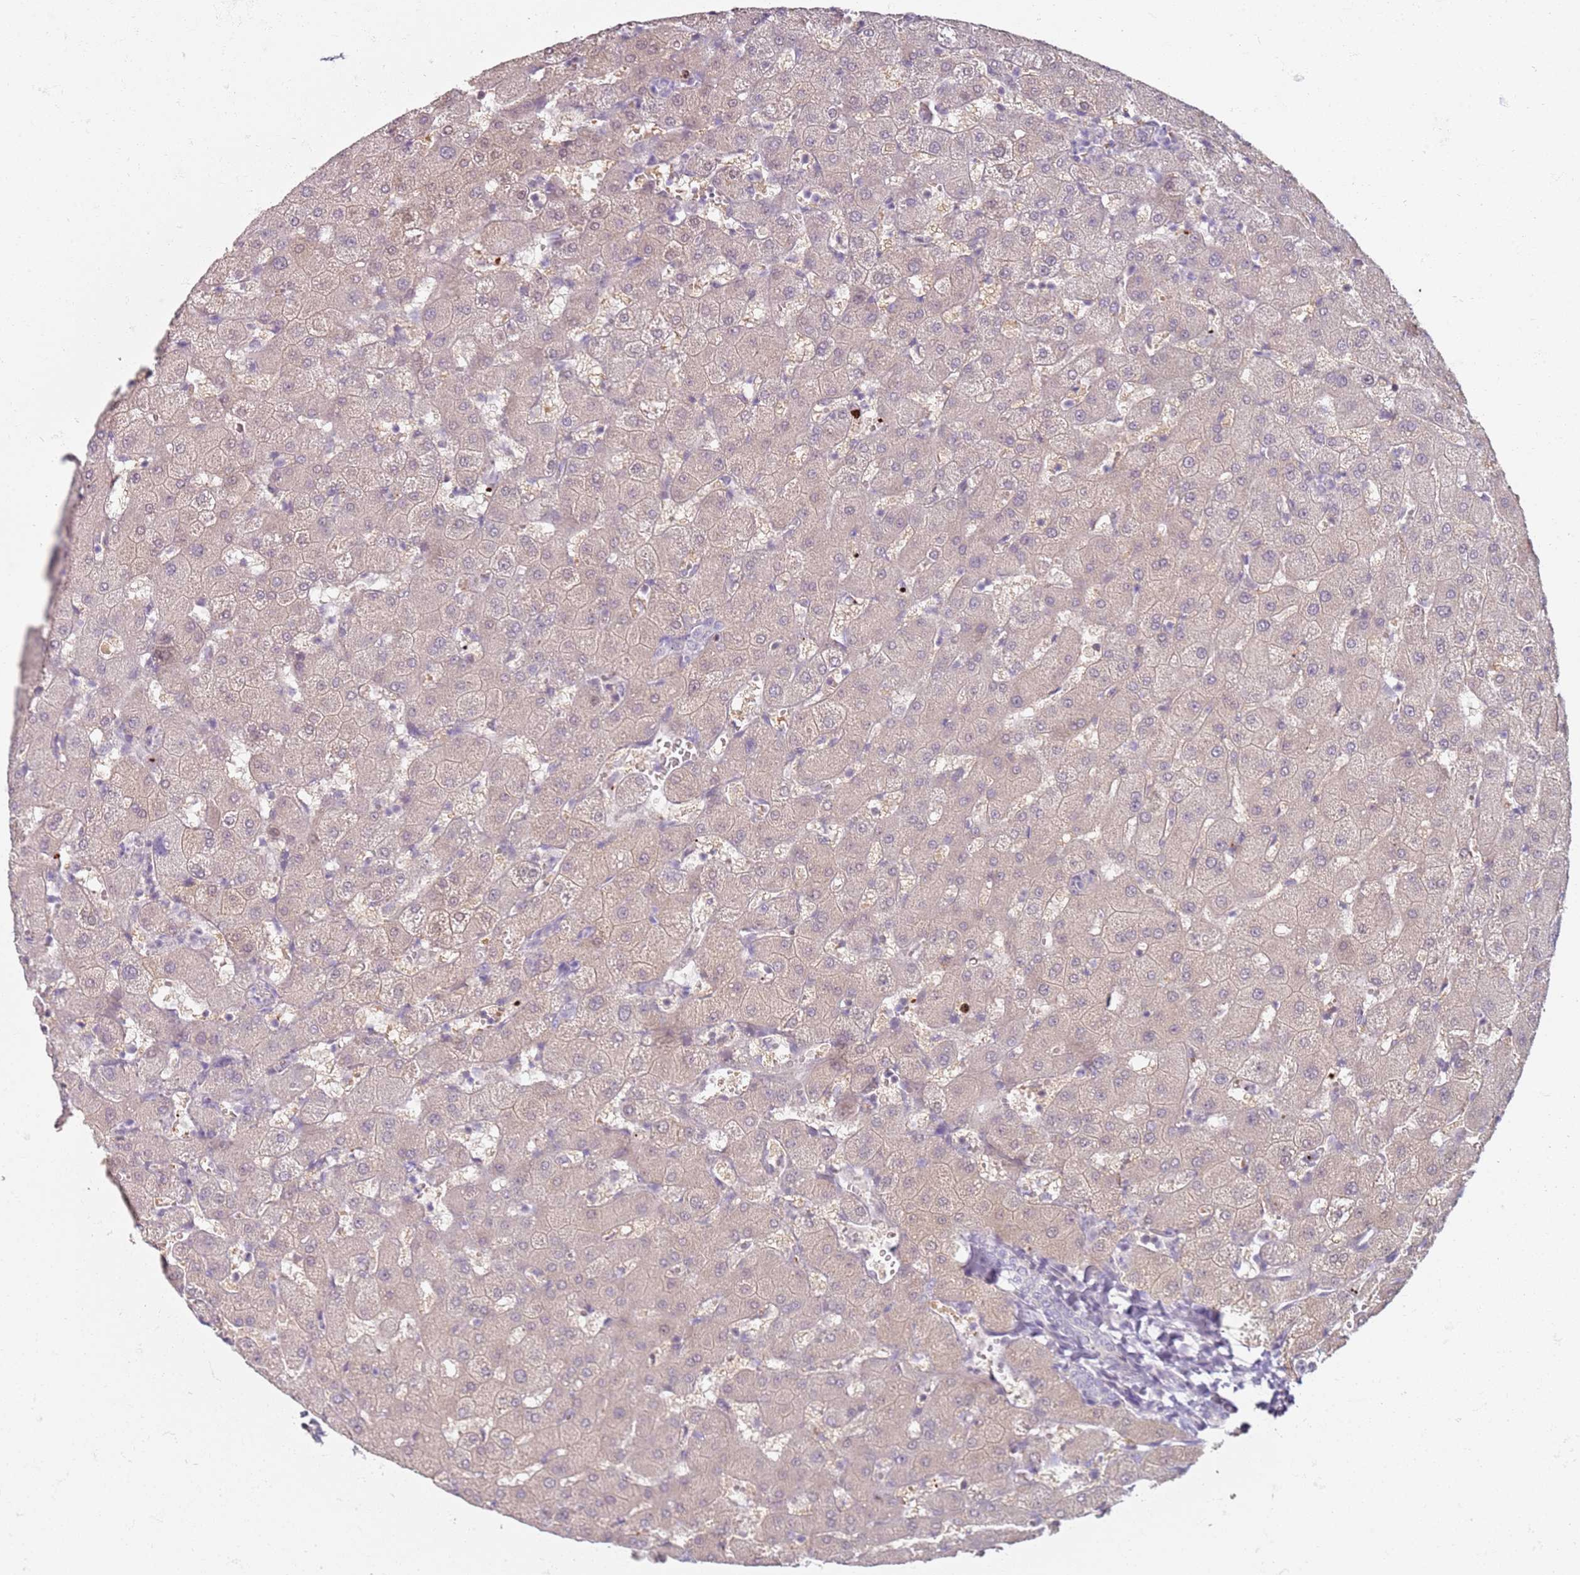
{"staining": {"intensity": "negative", "quantity": "none", "location": "none"}, "tissue": "liver", "cell_type": "Cholangiocytes", "image_type": "normal", "snomed": [{"axis": "morphology", "description": "Normal tissue, NOS"}, {"axis": "topography", "description": "Liver"}], "caption": "Immunohistochemical staining of benign liver displays no significant positivity in cholangiocytes. (DAB immunohistochemistry, high magnification).", "gene": "CD40LG", "patient": {"sex": "female", "age": 63}}